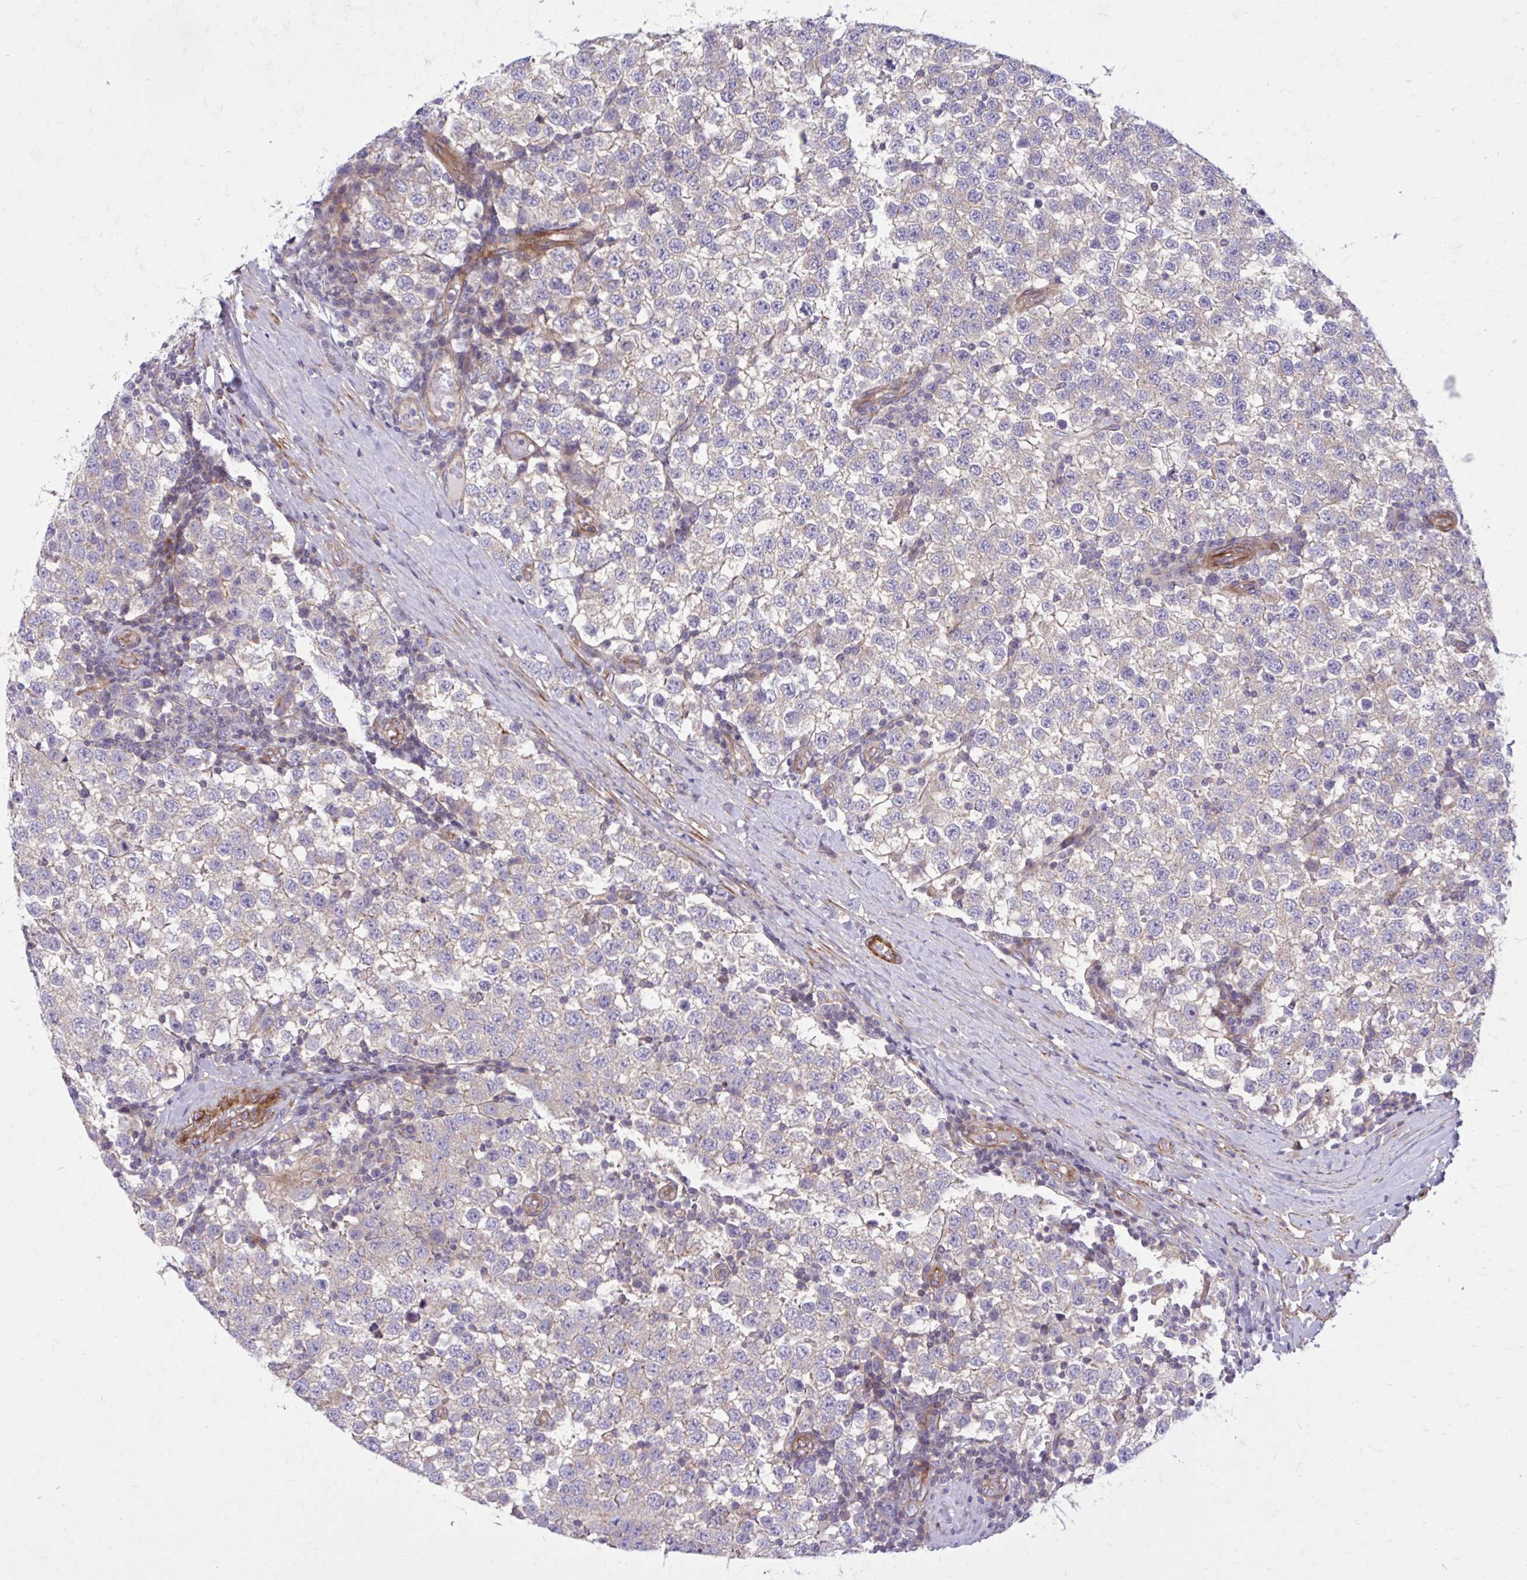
{"staining": {"intensity": "negative", "quantity": "none", "location": "none"}, "tissue": "testis cancer", "cell_type": "Tumor cells", "image_type": "cancer", "snomed": [{"axis": "morphology", "description": "Seminoma, NOS"}, {"axis": "topography", "description": "Testis"}], "caption": "High magnification brightfield microscopy of testis cancer (seminoma) stained with DAB (brown) and counterstained with hematoxylin (blue): tumor cells show no significant positivity.", "gene": "FAP", "patient": {"sex": "male", "age": 34}}